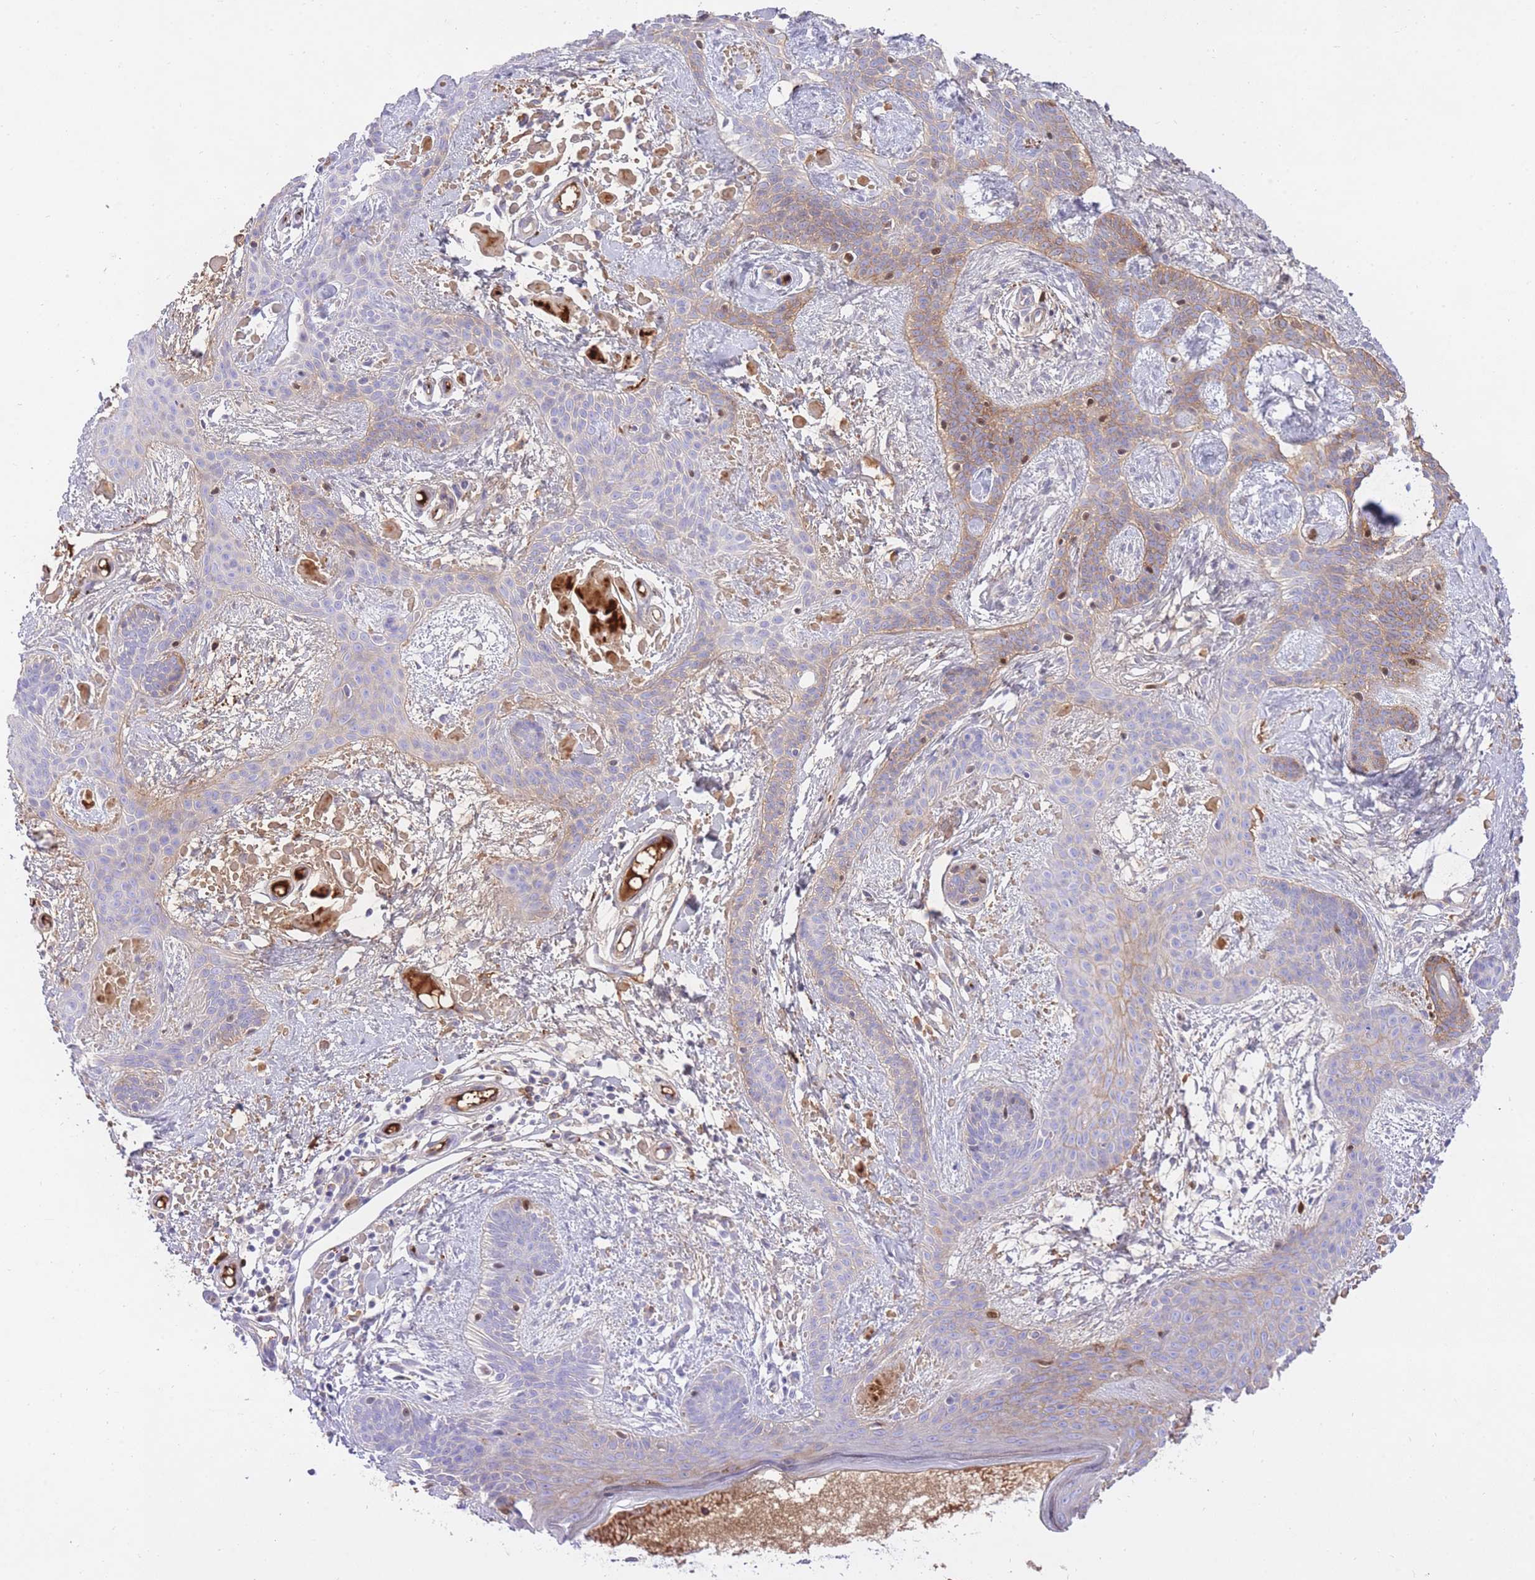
{"staining": {"intensity": "weak", "quantity": "<25%", "location": "cytoplasmic/membranous"}, "tissue": "skin cancer", "cell_type": "Tumor cells", "image_type": "cancer", "snomed": [{"axis": "morphology", "description": "Basal cell carcinoma"}, {"axis": "topography", "description": "Skin"}], "caption": "DAB (3,3'-diaminobenzidine) immunohistochemical staining of human basal cell carcinoma (skin) reveals no significant positivity in tumor cells. The staining is performed using DAB (3,3'-diaminobenzidine) brown chromogen with nuclei counter-stained in using hematoxylin.", "gene": "HRG", "patient": {"sex": "male", "age": 78}}